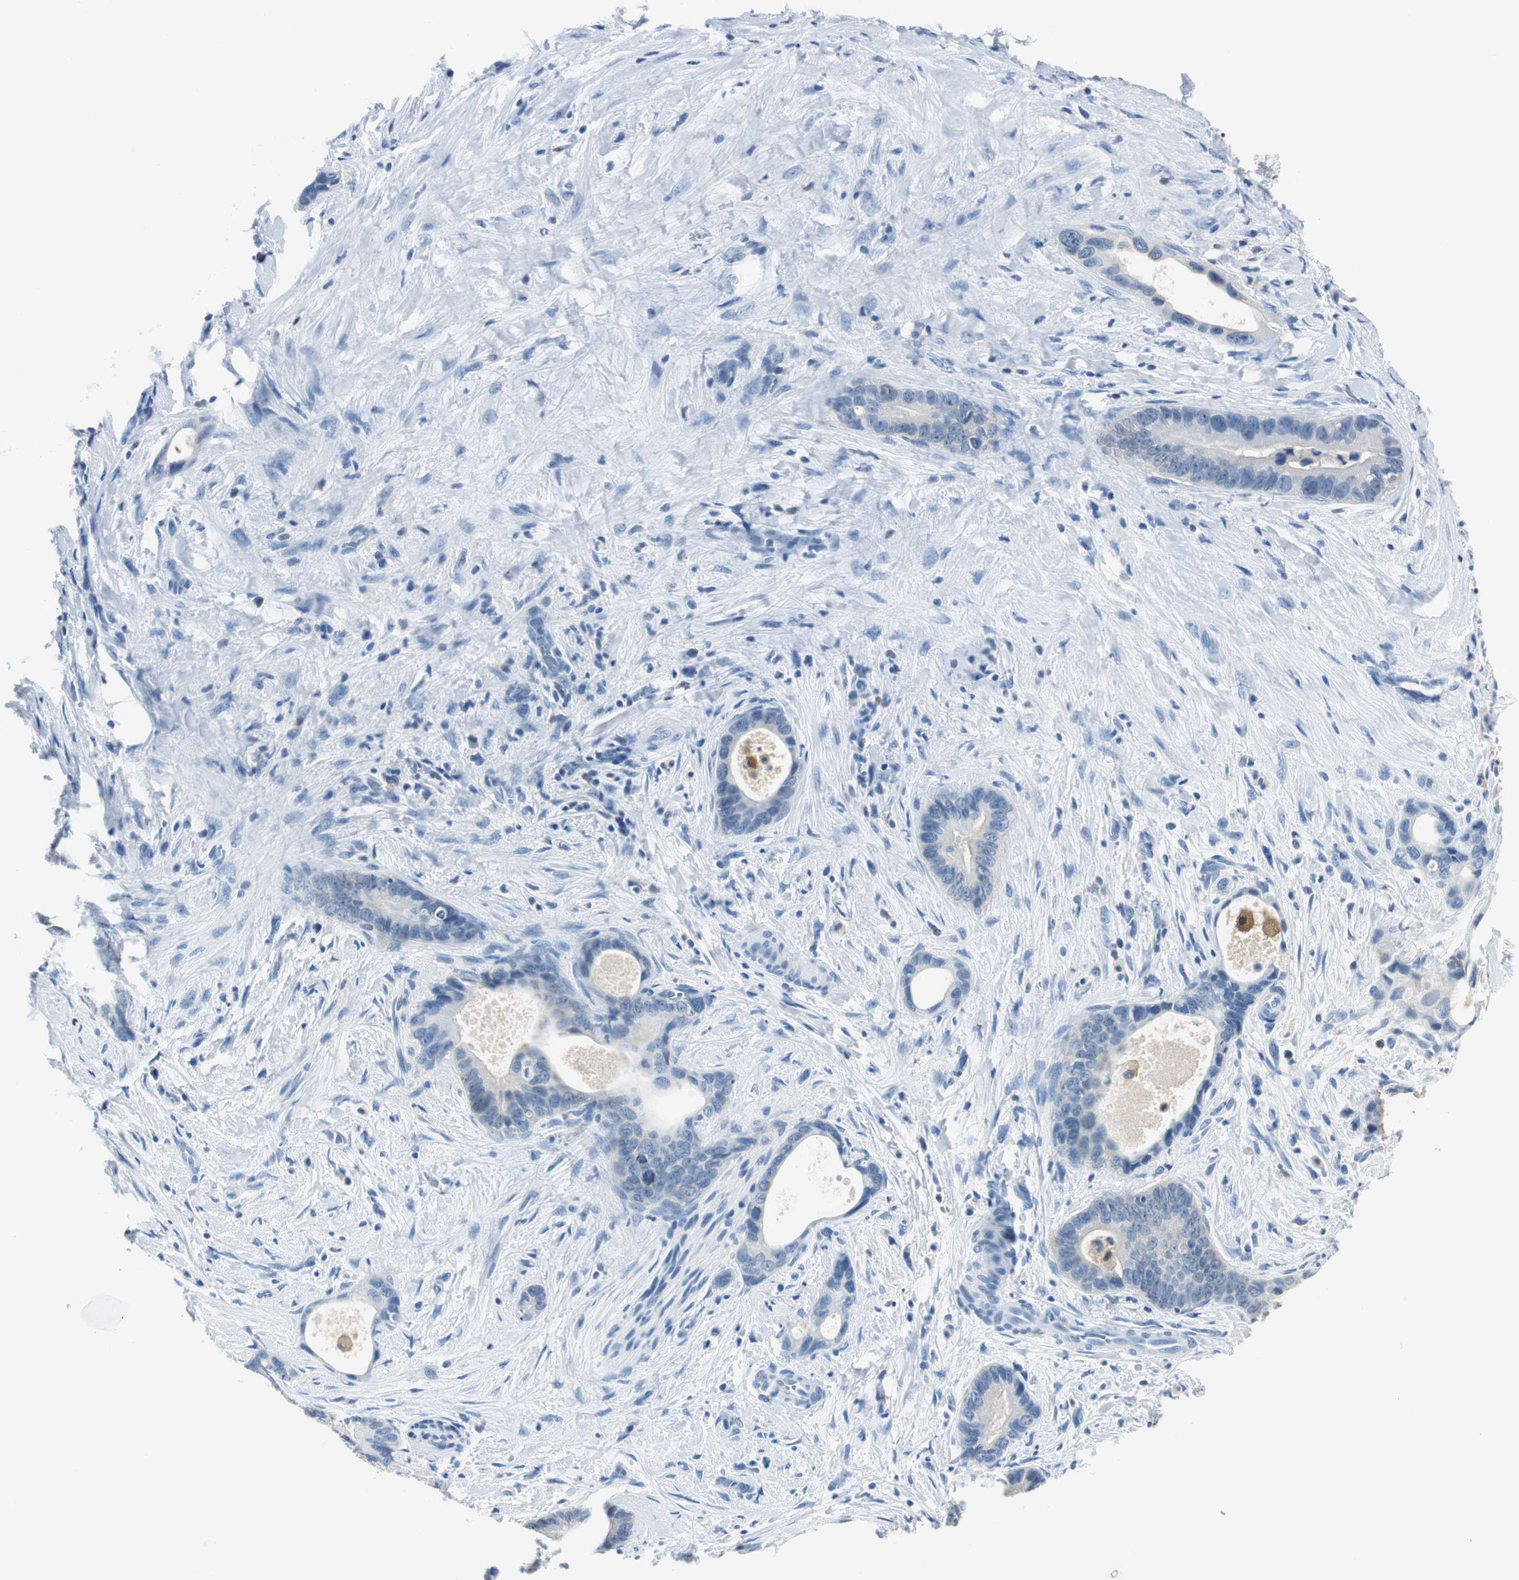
{"staining": {"intensity": "negative", "quantity": "none", "location": "none"}, "tissue": "liver cancer", "cell_type": "Tumor cells", "image_type": "cancer", "snomed": [{"axis": "morphology", "description": "Cholangiocarcinoma"}, {"axis": "topography", "description": "Liver"}], "caption": "Human liver cancer (cholangiocarcinoma) stained for a protein using IHC reveals no staining in tumor cells.", "gene": "FBP1", "patient": {"sex": "female", "age": 55}}